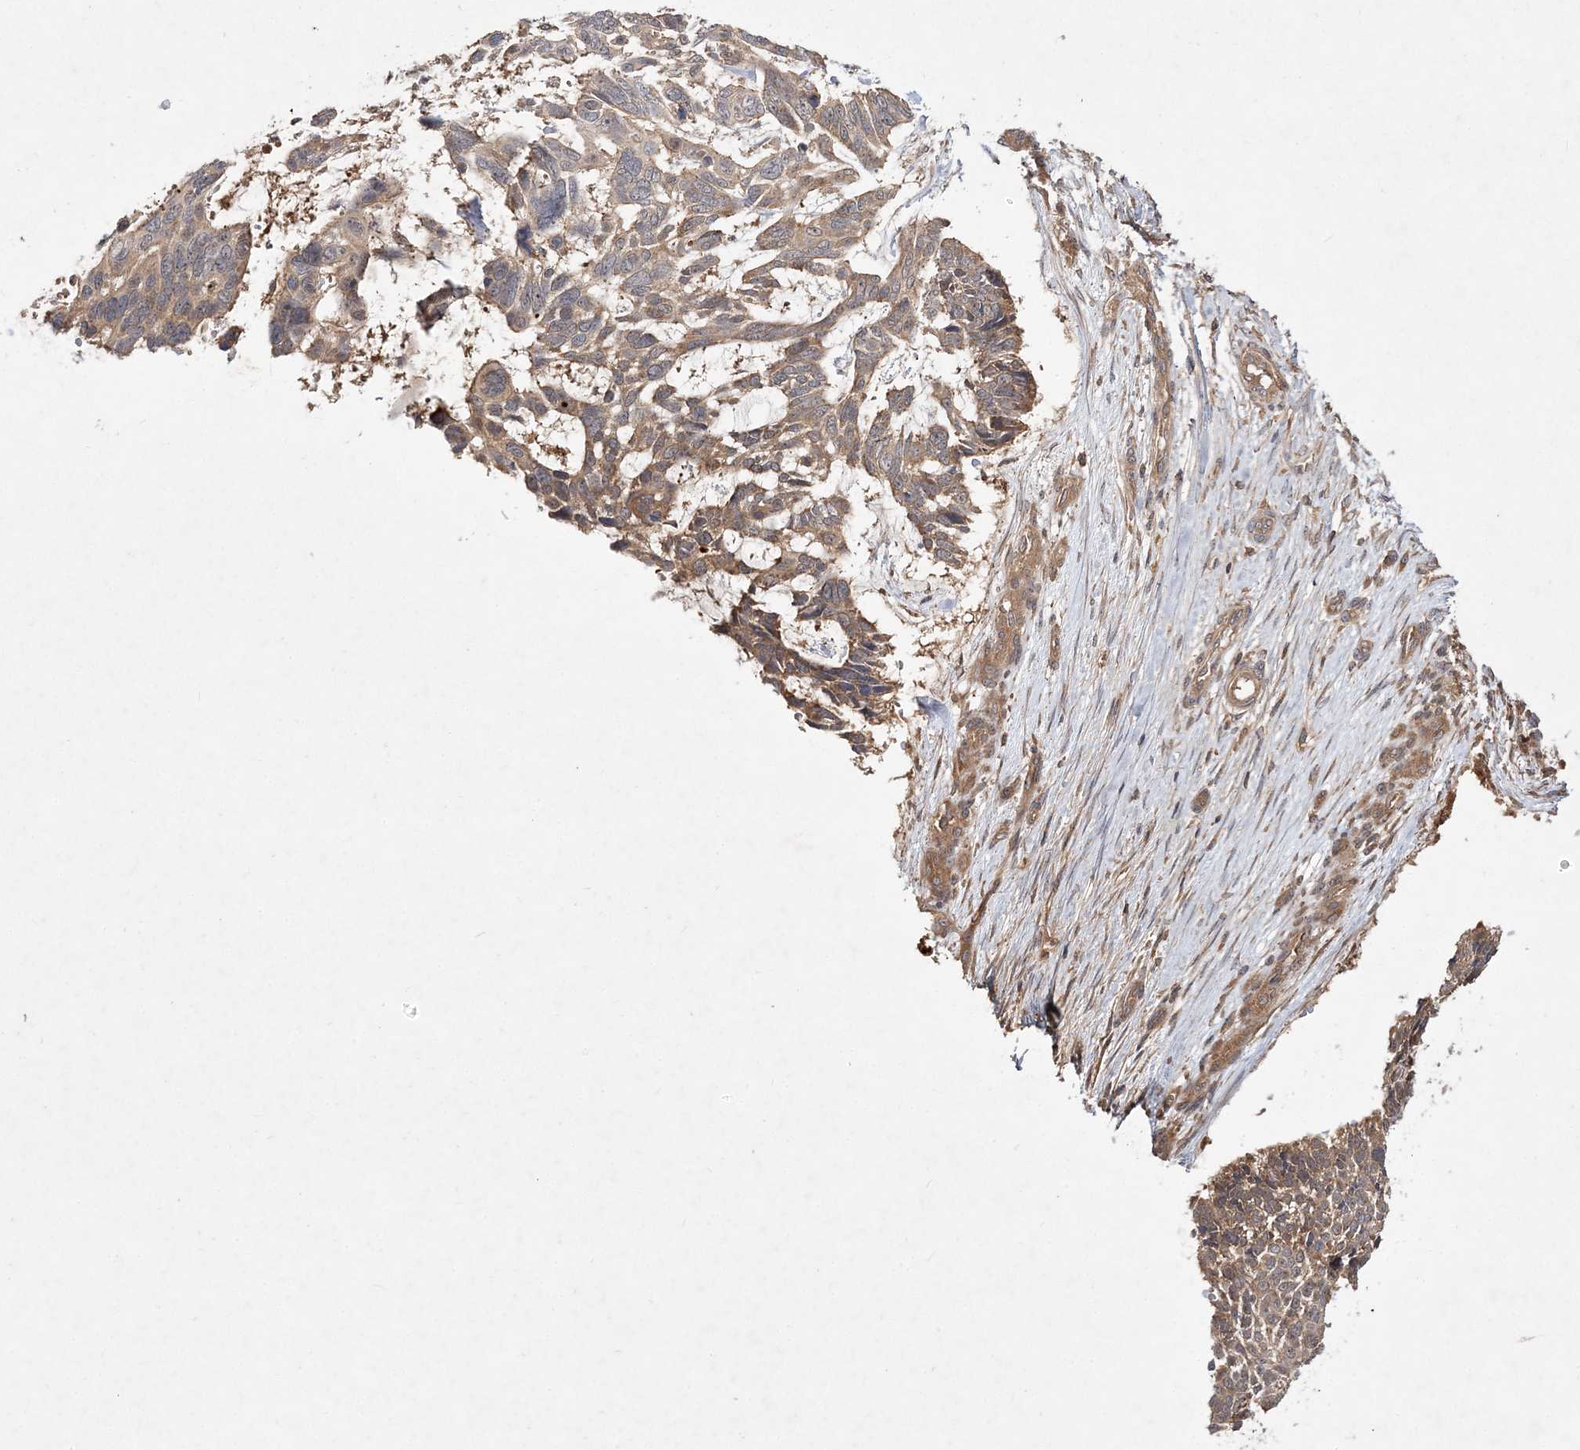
{"staining": {"intensity": "weak", "quantity": "25%-75%", "location": "cytoplasmic/membranous"}, "tissue": "skin cancer", "cell_type": "Tumor cells", "image_type": "cancer", "snomed": [{"axis": "morphology", "description": "Basal cell carcinoma"}, {"axis": "topography", "description": "Skin"}], "caption": "Protein expression analysis of skin basal cell carcinoma reveals weak cytoplasmic/membranous positivity in about 25%-75% of tumor cells.", "gene": "TMEM9B", "patient": {"sex": "male", "age": 88}}